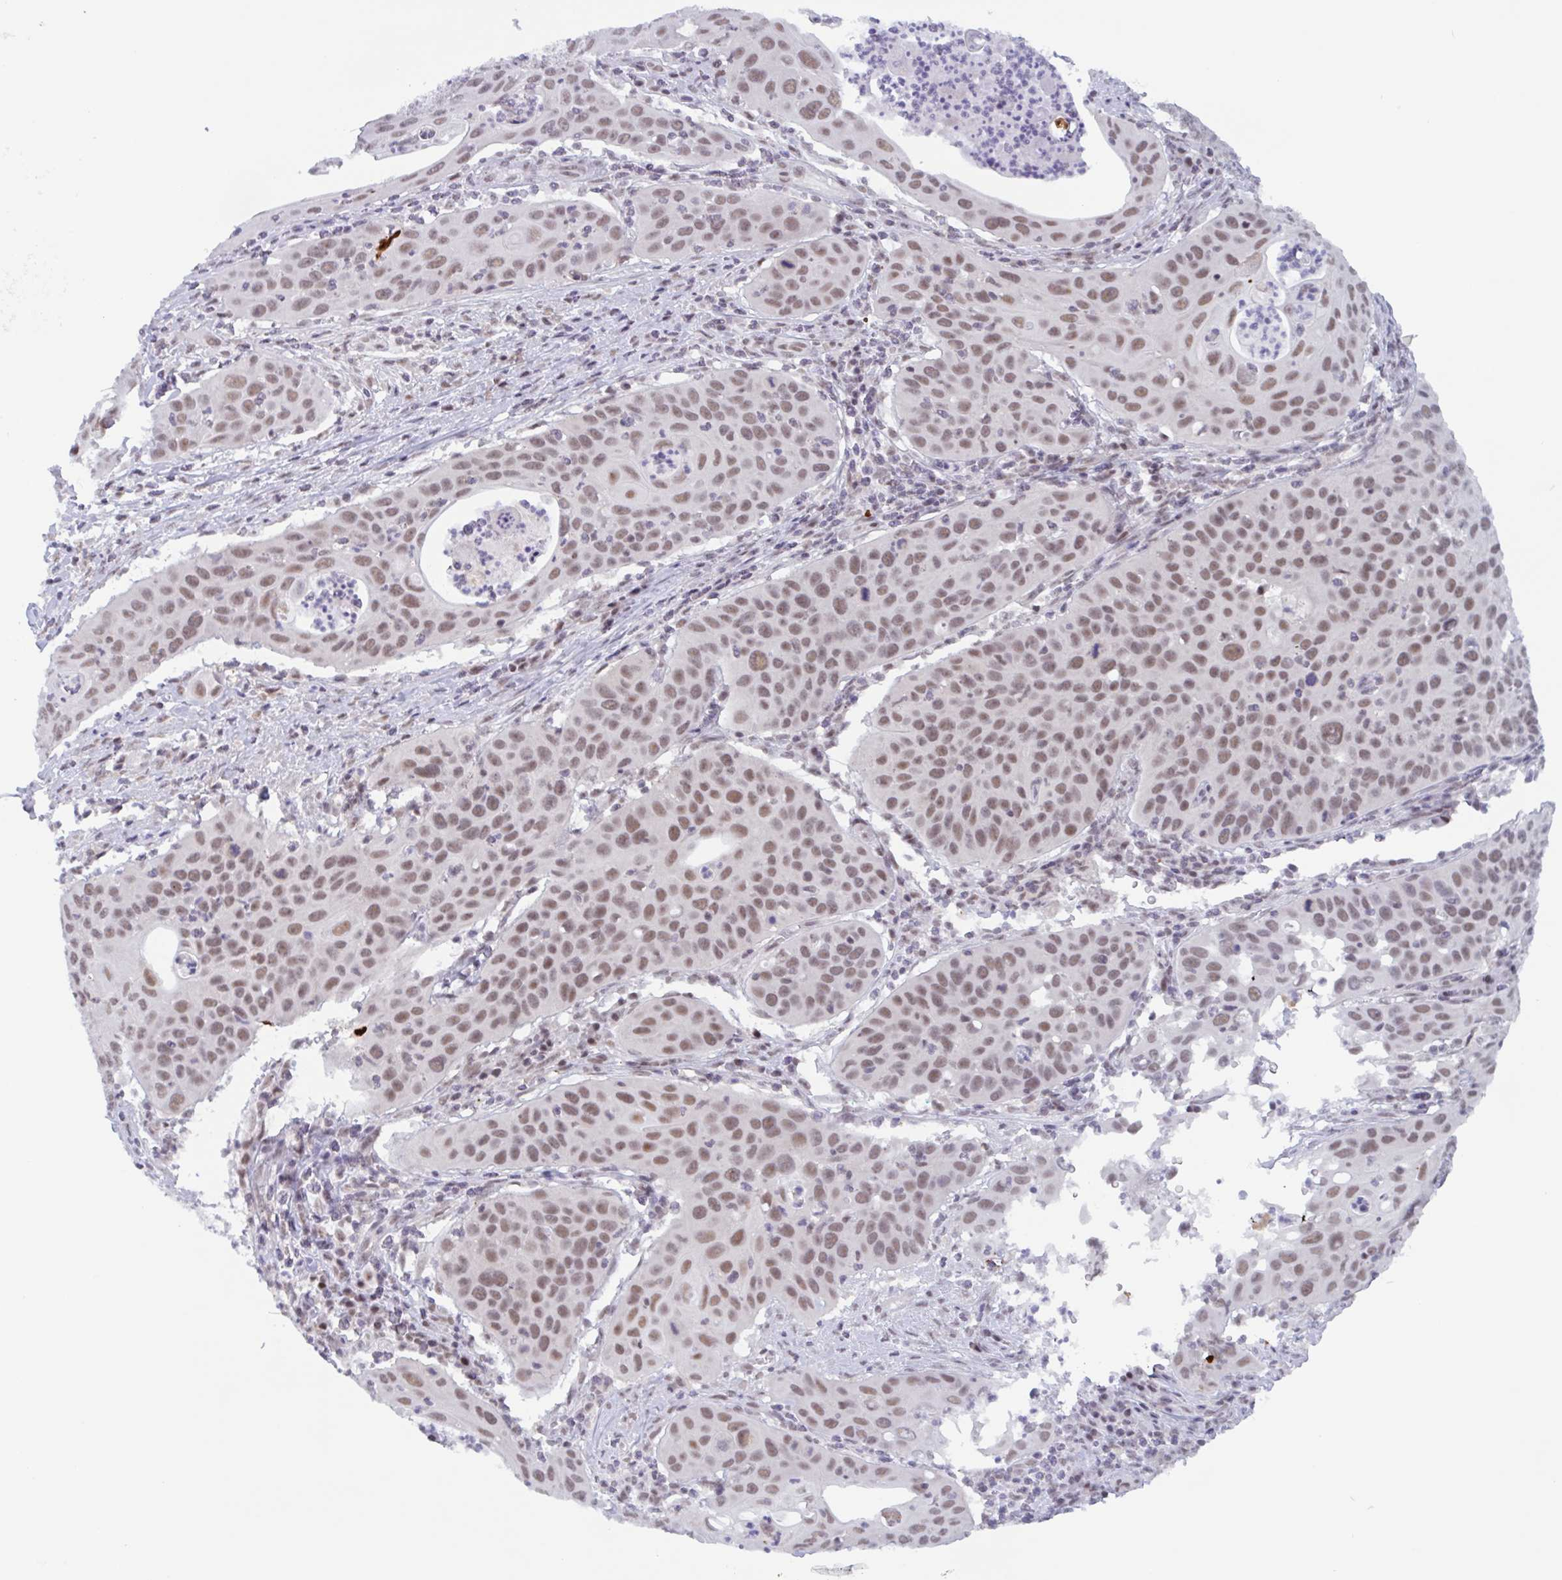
{"staining": {"intensity": "moderate", "quantity": ">75%", "location": "nuclear"}, "tissue": "cervical cancer", "cell_type": "Tumor cells", "image_type": "cancer", "snomed": [{"axis": "morphology", "description": "Squamous cell carcinoma, NOS"}, {"axis": "topography", "description": "Cervix"}], "caption": "High-power microscopy captured an IHC histopathology image of cervical cancer (squamous cell carcinoma), revealing moderate nuclear expression in approximately >75% of tumor cells.", "gene": "PLG", "patient": {"sex": "female", "age": 36}}